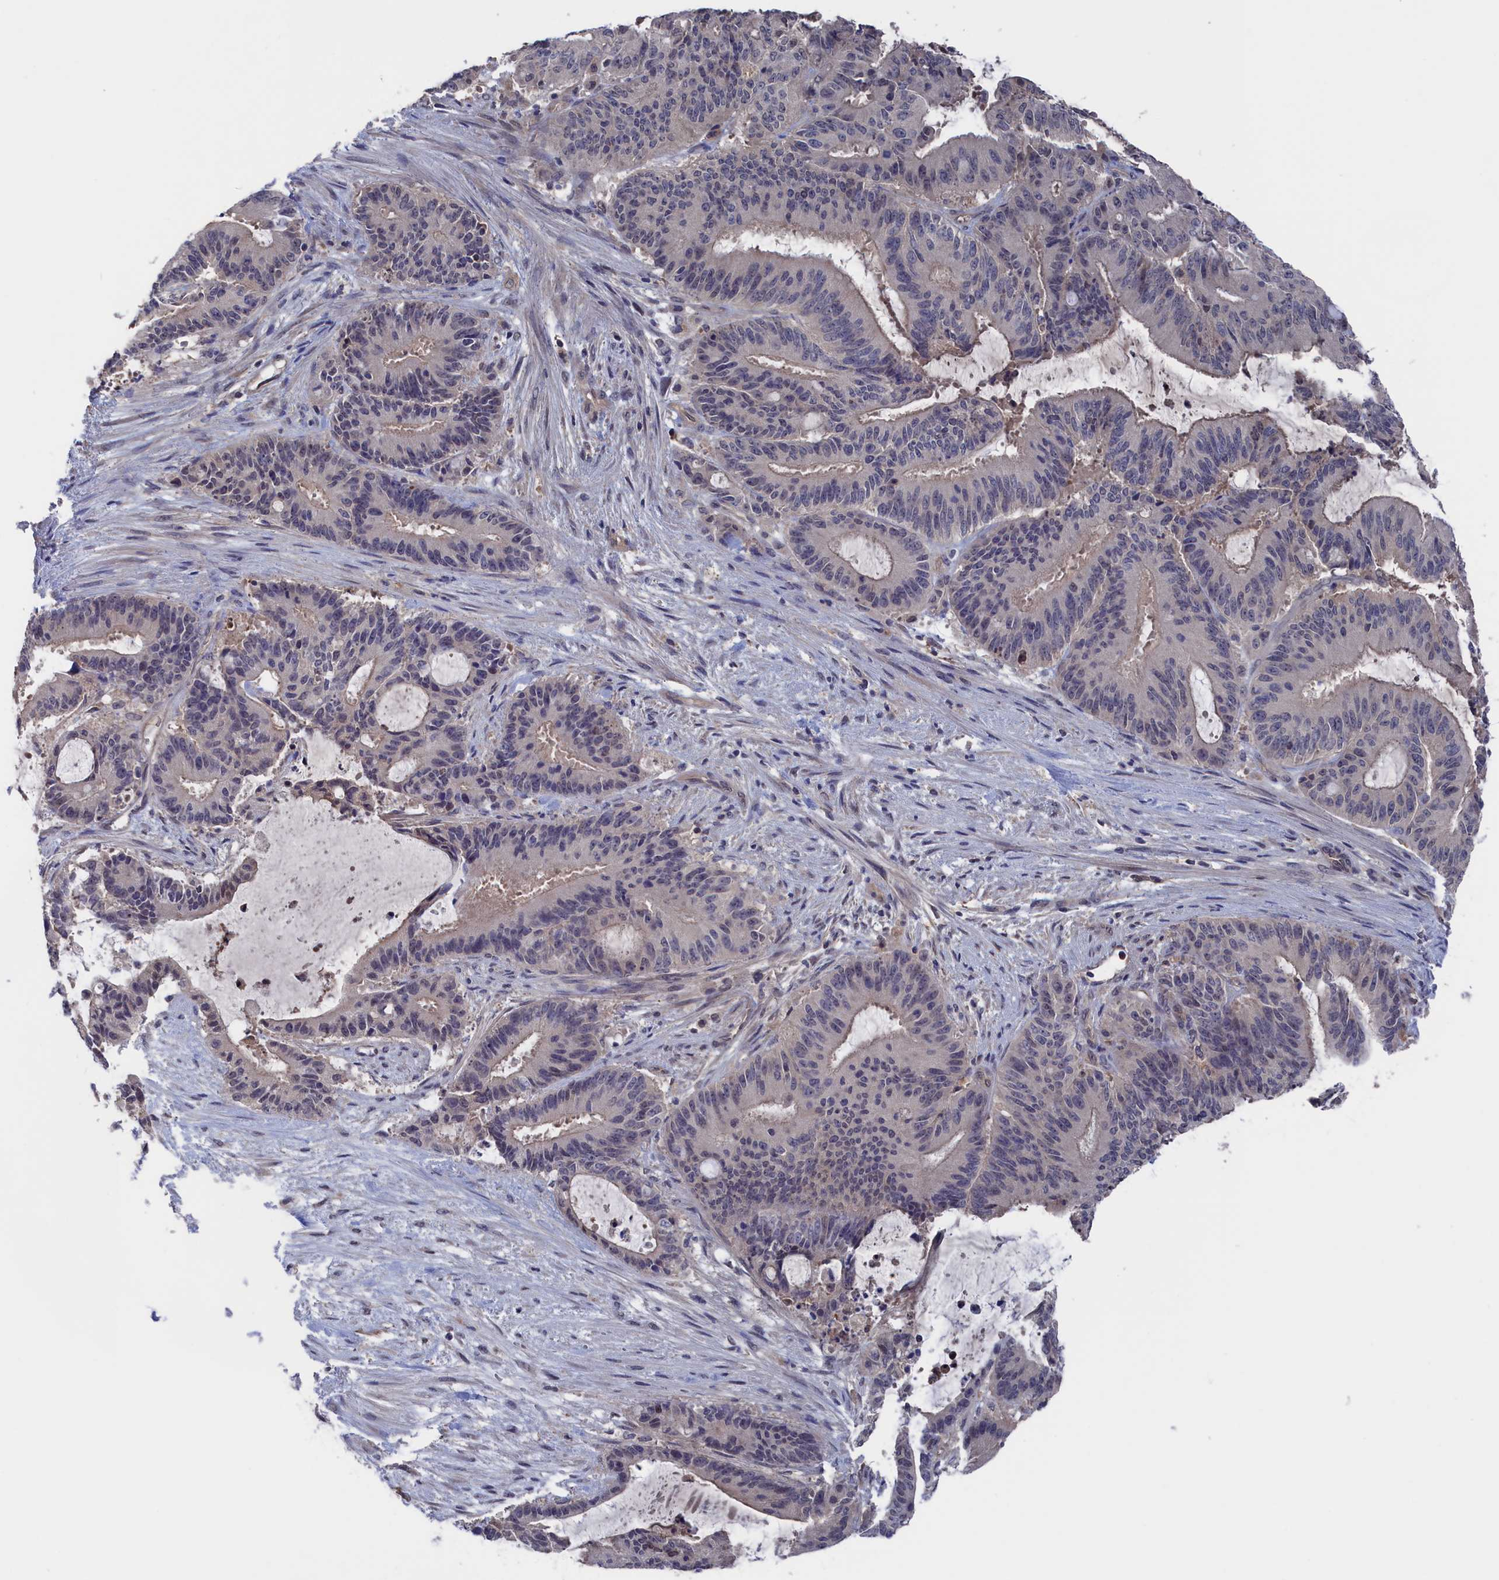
{"staining": {"intensity": "negative", "quantity": "none", "location": "none"}, "tissue": "liver cancer", "cell_type": "Tumor cells", "image_type": "cancer", "snomed": [{"axis": "morphology", "description": "Normal tissue, NOS"}, {"axis": "morphology", "description": "Cholangiocarcinoma"}, {"axis": "topography", "description": "Liver"}, {"axis": "topography", "description": "Peripheral nerve tissue"}], "caption": "IHC micrograph of neoplastic tissue: human cholangiocarcinoma (liver) stained with DAB demonstrates no significant protein staining in tumor cells.", "gene": "NUTF2", "patient": {"sex": "female", "age": 73}}